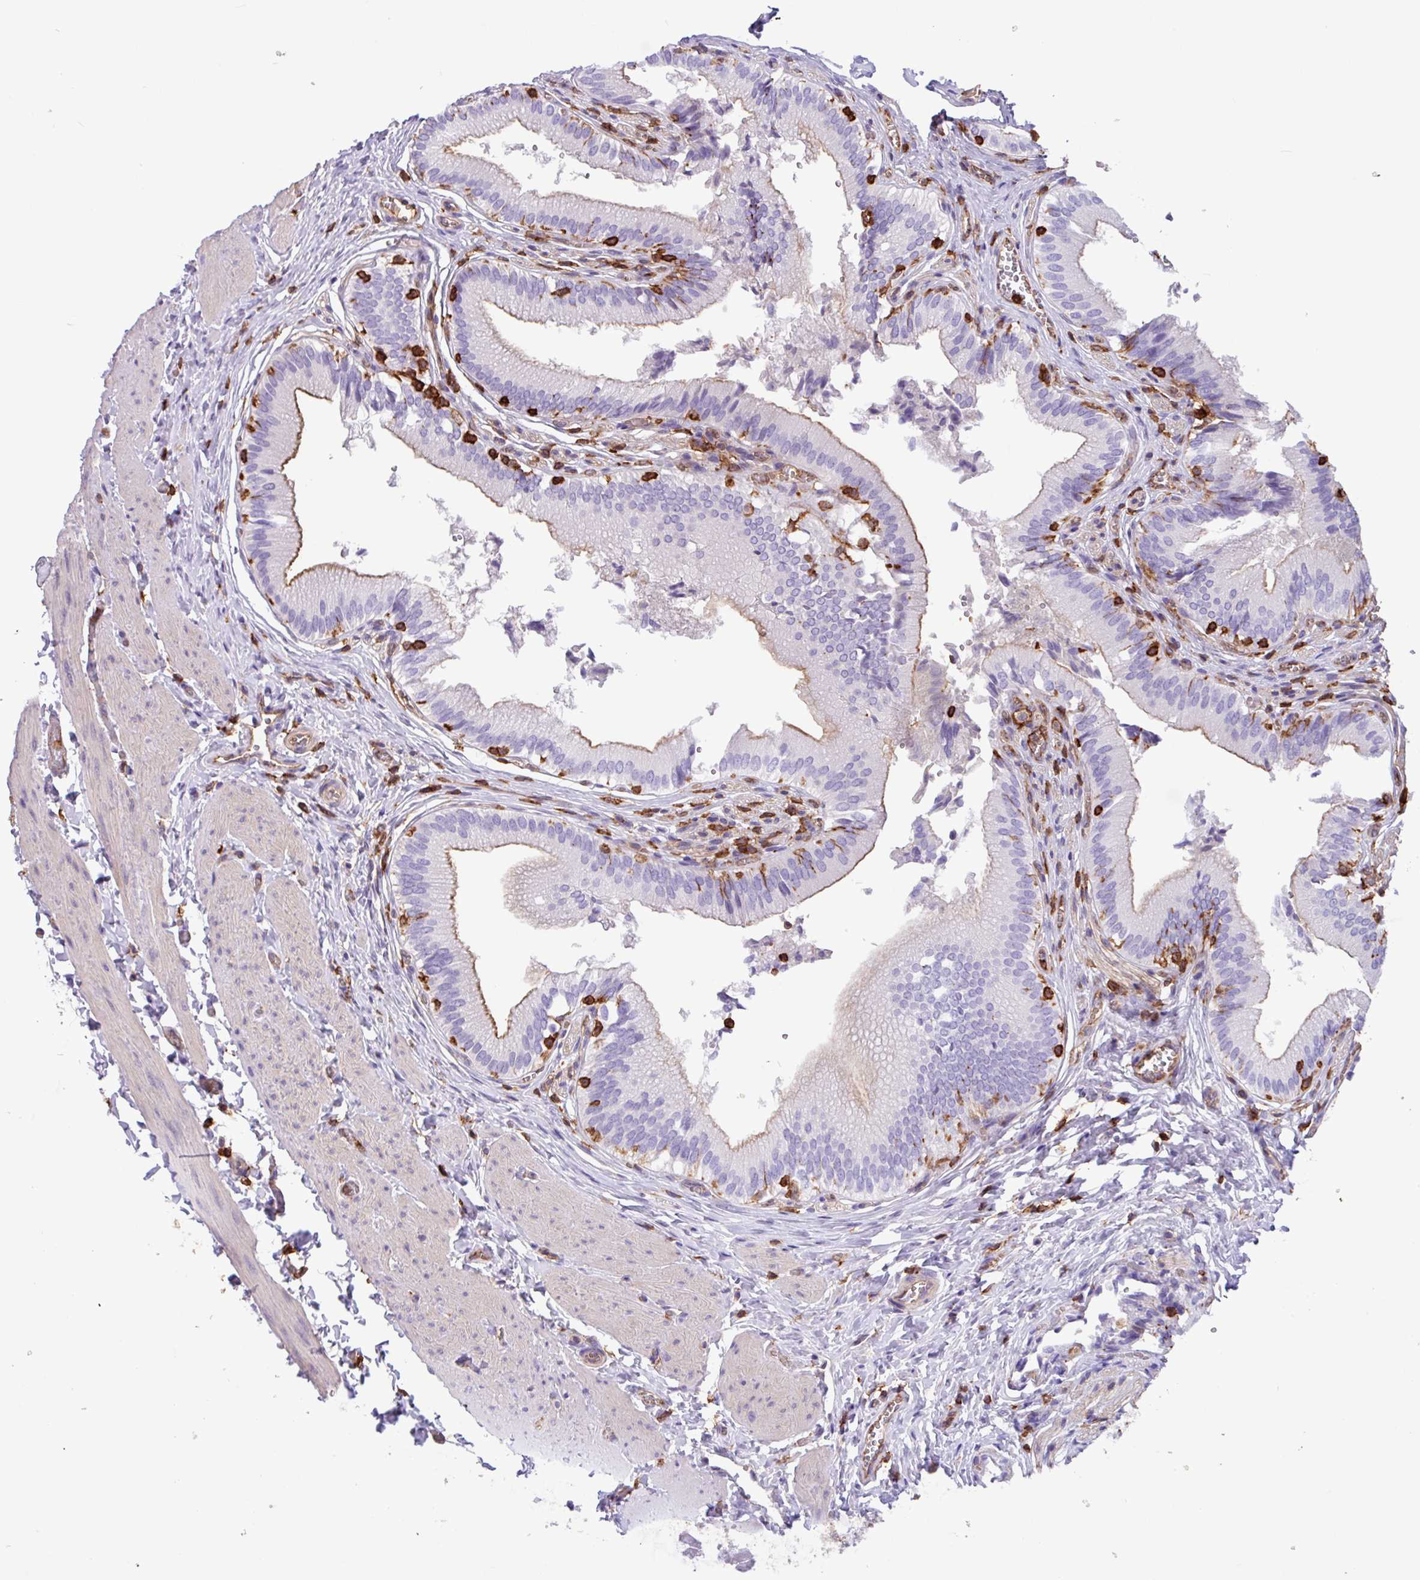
{"staining": {"intensity": "weak", "quantity": "<25%", "location": "cytoplasmic/membranous"}, "tissue": "gallbladder", "cell_type": "Glandular cells", "image_type": "normal", "snomed": [{"axis": "morphology", "description": "Normal tissue, NOS"}, {"axis": "topography", "description": "Gallbladder"}], "caption": "Benign gallbladder was stained to show a protein in brown. There is no significant expression in glandular cells.", "gene": "PPP1R18", "patient": {"sex": "male", "age": 17}}